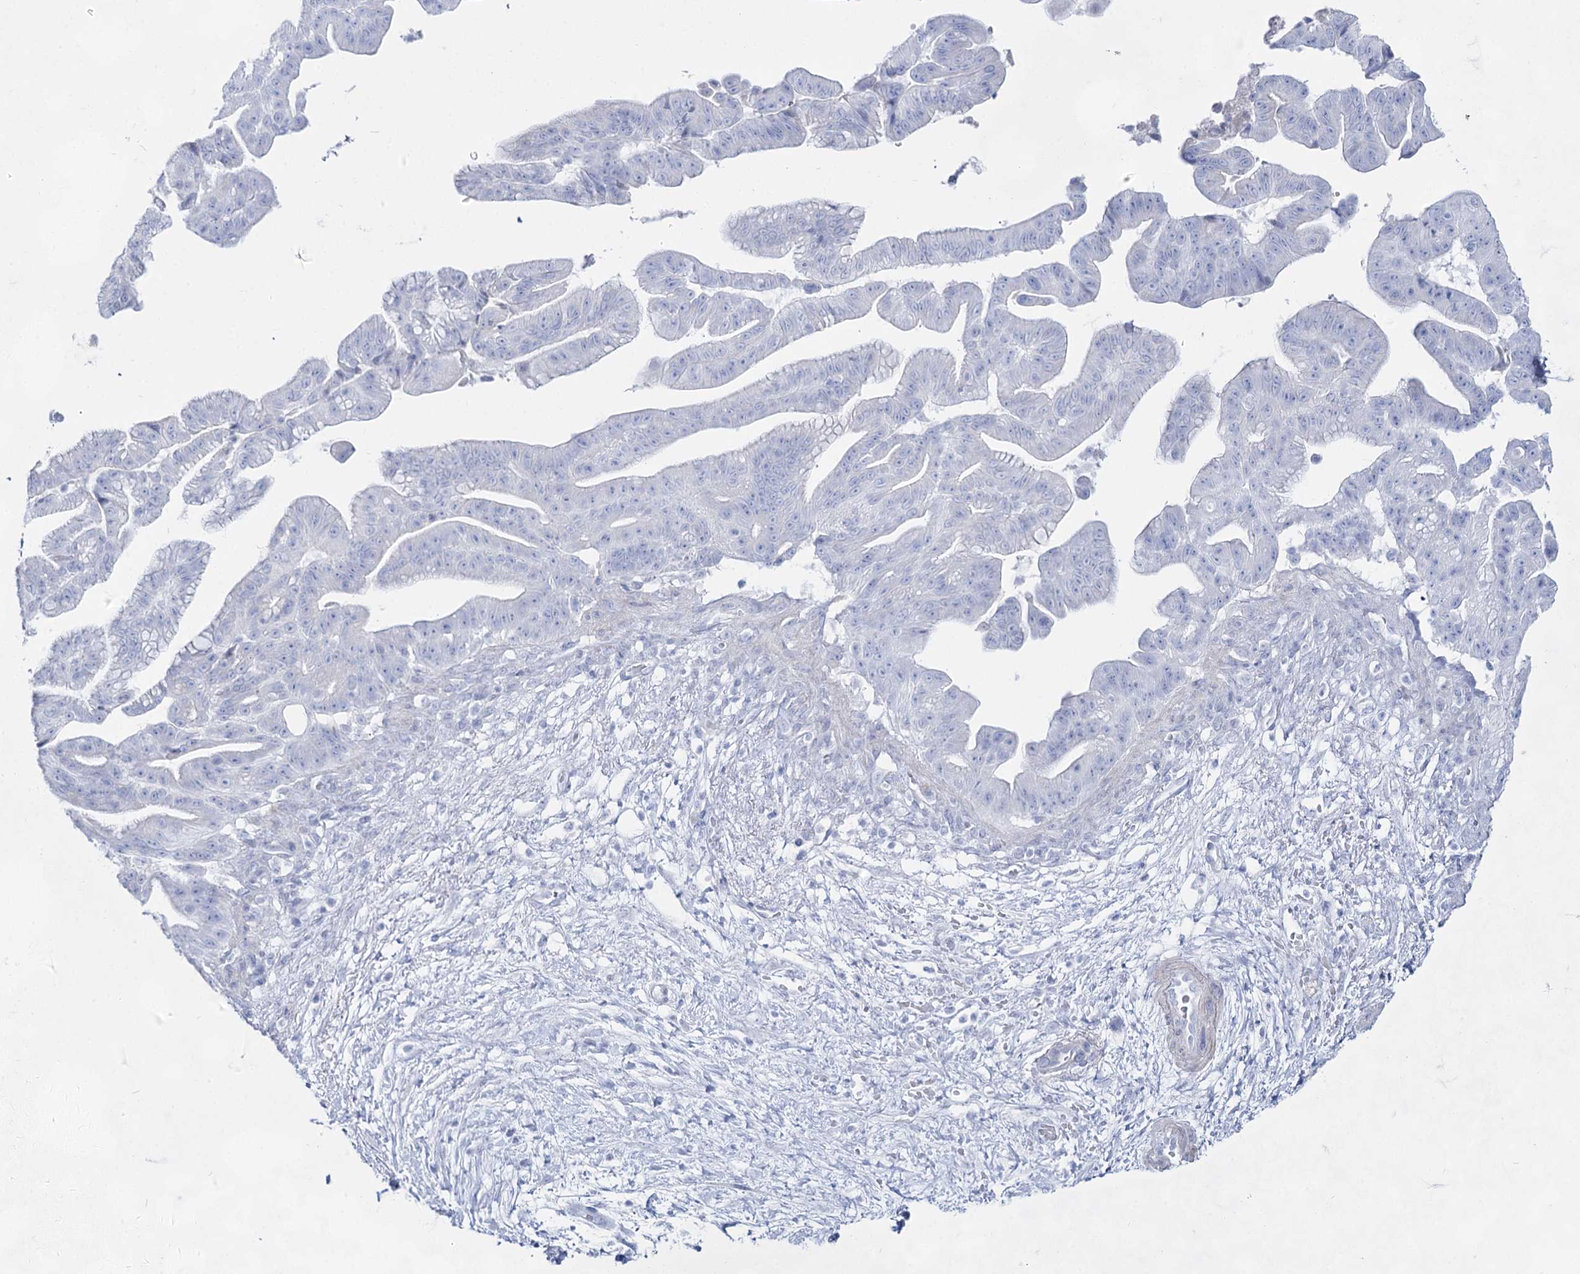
{"staining": {"intensity": "negative", "quantity": "none", "location": "none"}, "tissue": "pancreatic cancer", "cell_type": "Tumor cells", "image_type": "cancer", "snomed": [{"axis": "morphology", "description": "Adenocarcinoma, NOS"}, {"axis": "topography", "description": "Pancreas"}], "caption": "Tumor cells show no significant protein staining in pancreatic cancer. (Brightfield microscopy of DAB (3,3'-diaminobenzidine) IHC at high magnification).", "gene": "ACRV1", "patient": {"sex": "male", "age": 68}}